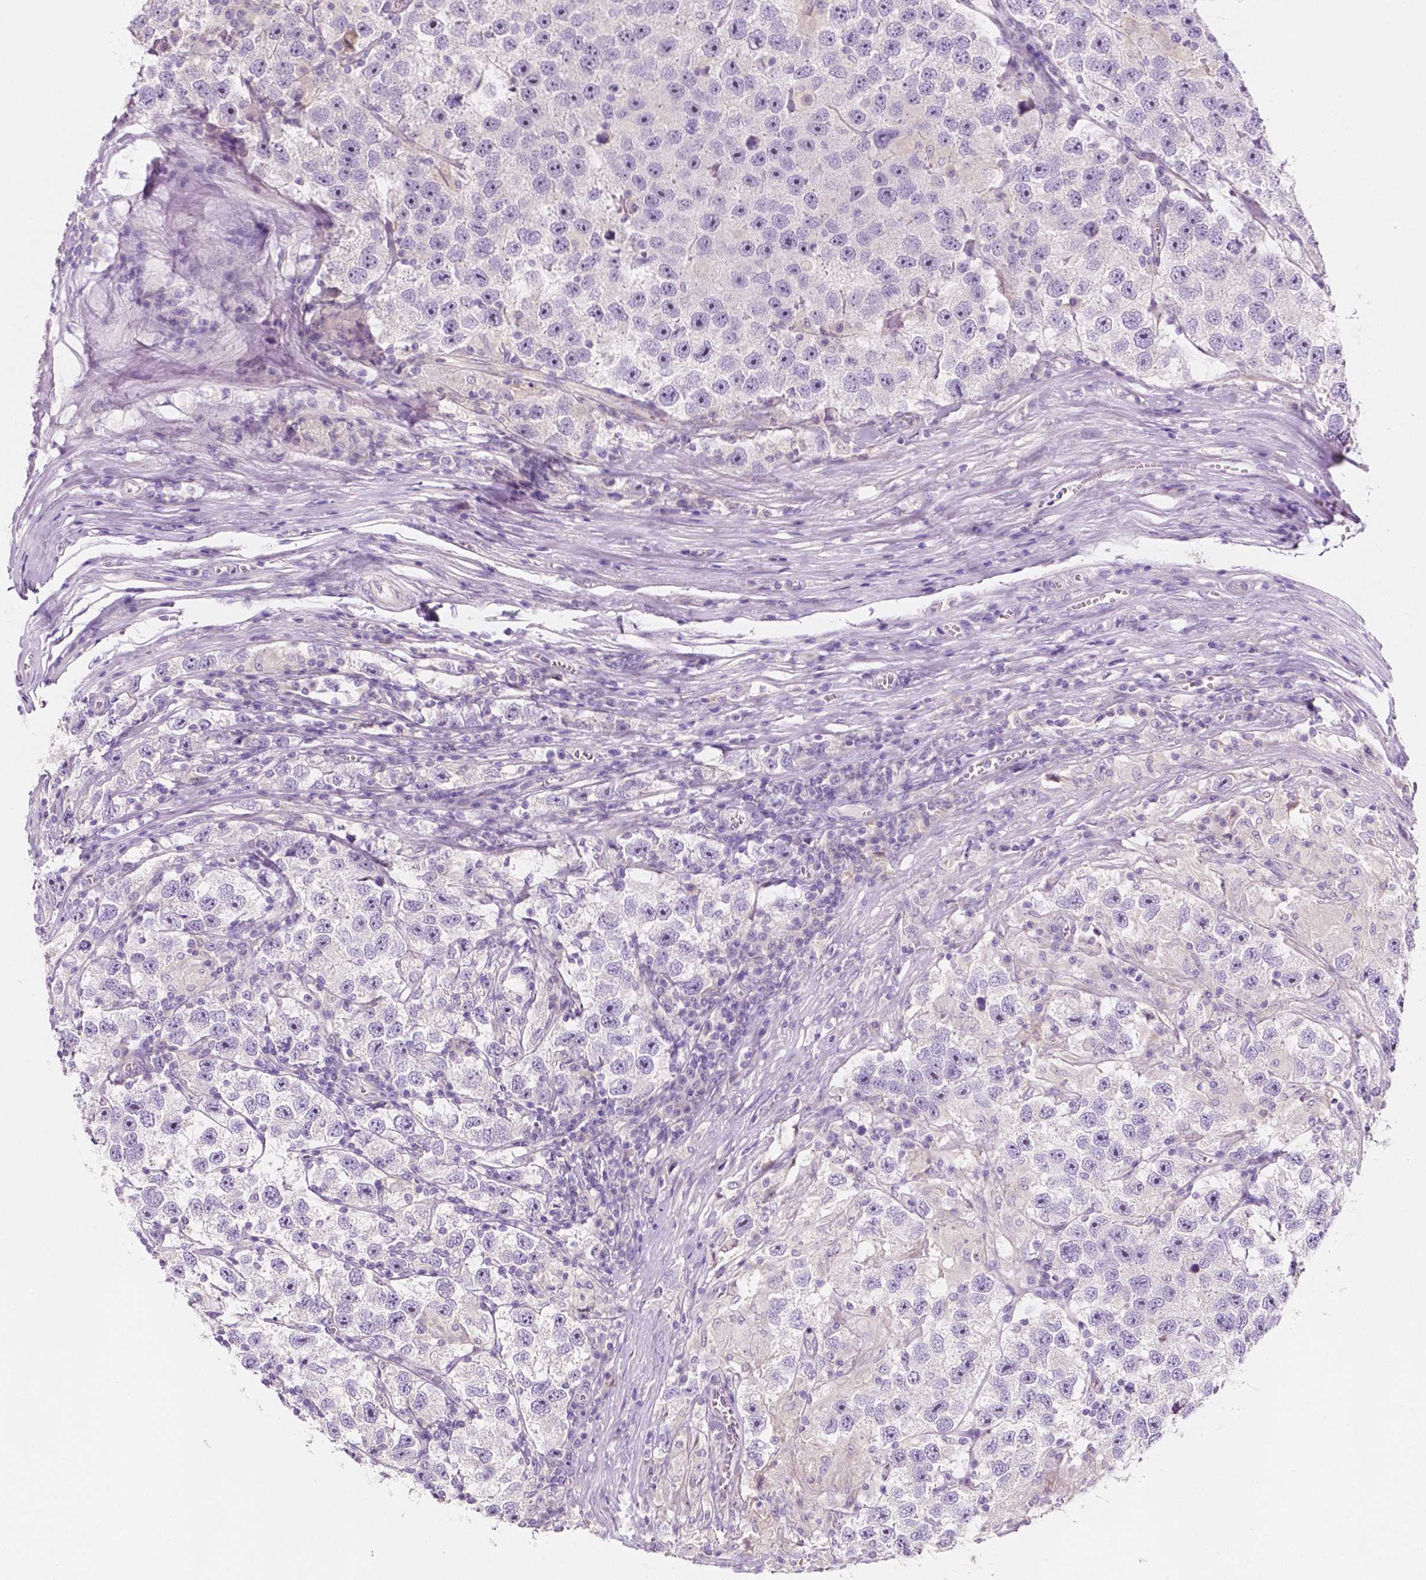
{"staining": {"intensity": "negative", "quantity": "none", "location": "none"}, "tissue": "testis cancer", "cell_type": "Tumor cells", "image_type": "cancer", "snomed": [{"axis": "morphology", "description": "Seminoma, NOS"}, {"axis": "topography", "description": "Testis"}], "caption": "Tumor cells are negative for protein expression in human testis cancer.", "gene": "SIRT2", "patient": {"sex": "male", "age": 26}}